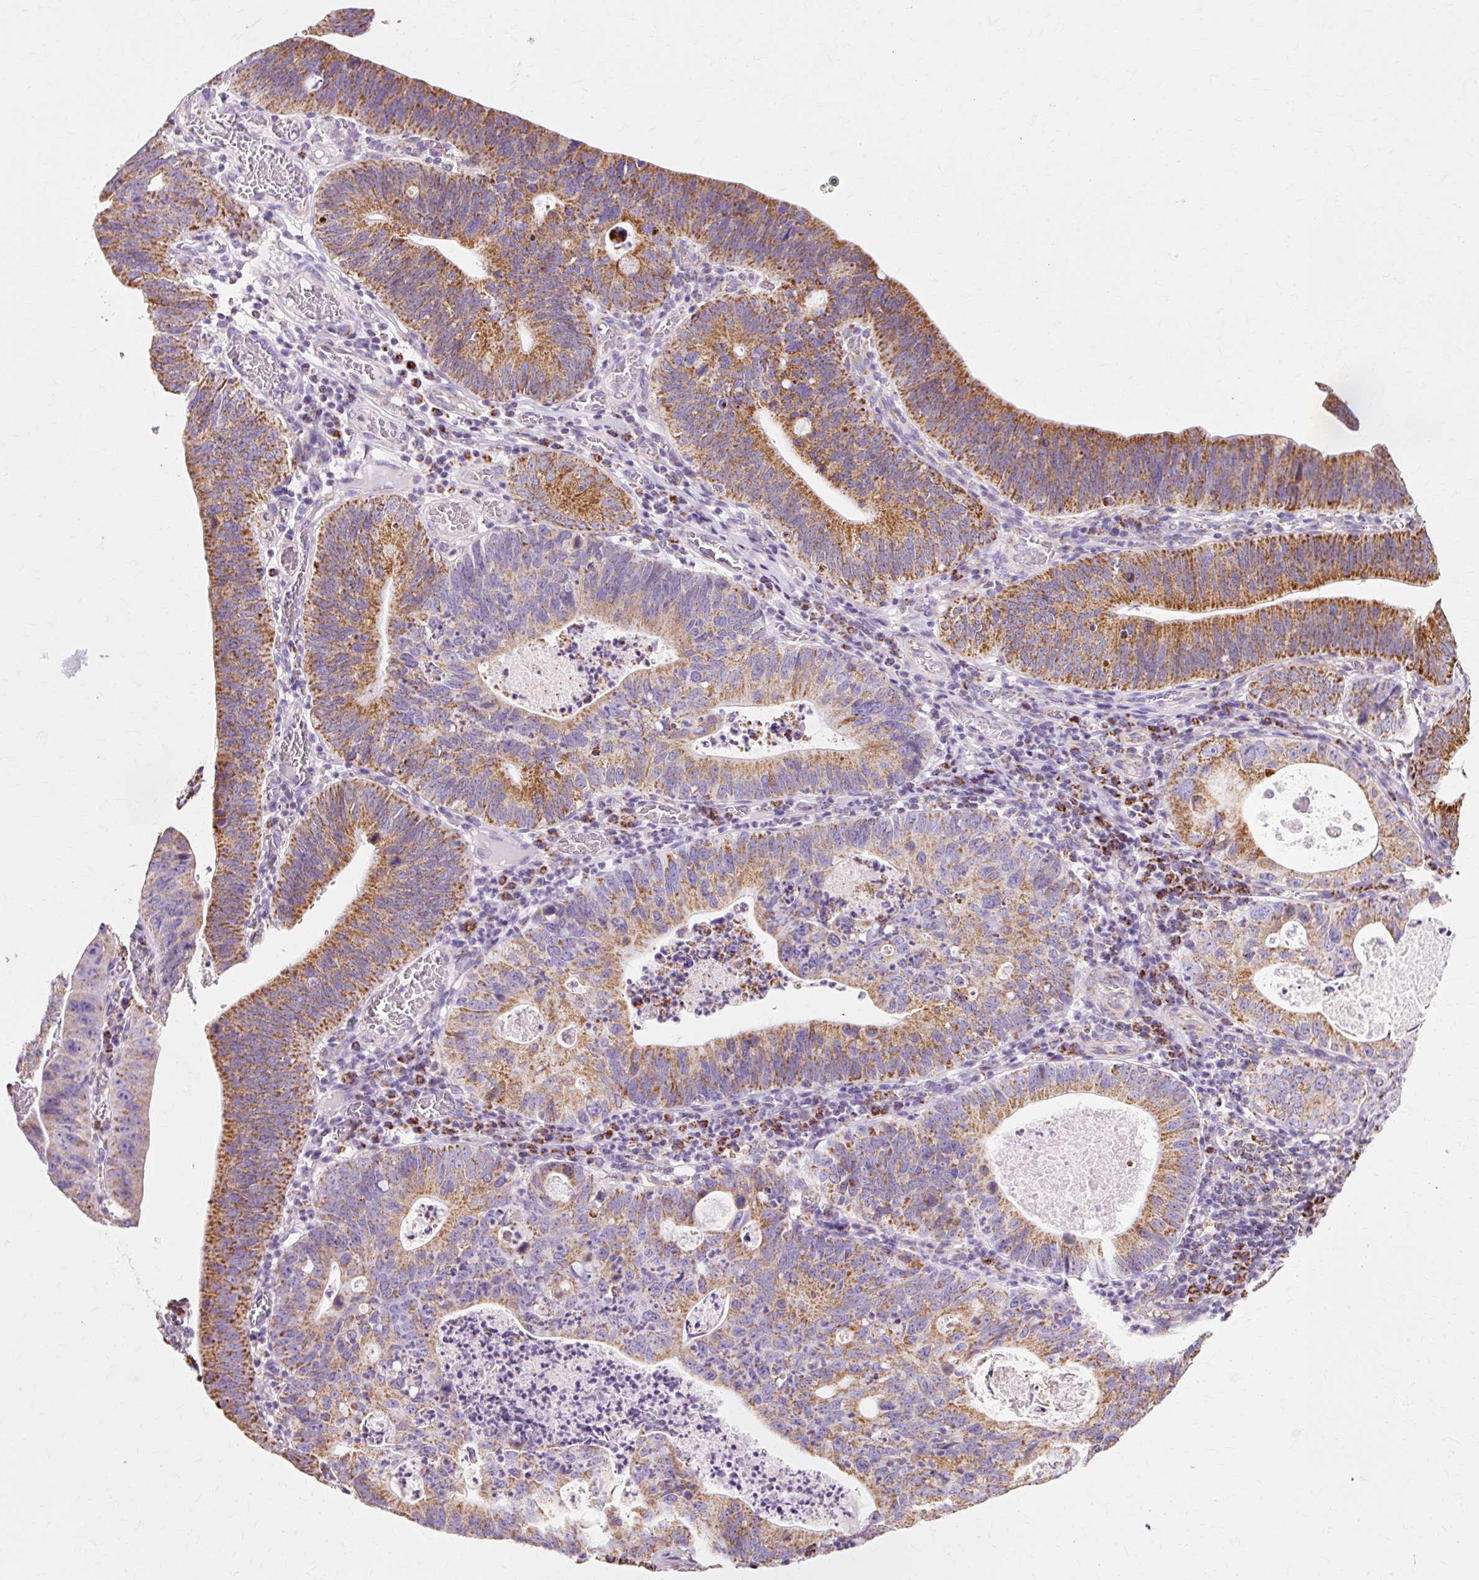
{"staining": {"intensity": "strong", "quantity": ">75%", "location": "cytoplasmic/membranous"}, "tissue": "stomach cancer", "cell_type": "Tumor cells", "image_type": "cancer", "snomed": [{"axis": "morphology", "description": "Adenocarcinoma, NOS"}, {"axis": "topography", "description": "Stomach"}], "caption": "Brown immunohistochemical staining in stomach adenocarcinoma demonstrates strong cytoplasmic/membranous expression in approximately >75% of tumor cells.", "gene": "ATP5PO", "patient": {"sex": "male", "age": 59}}